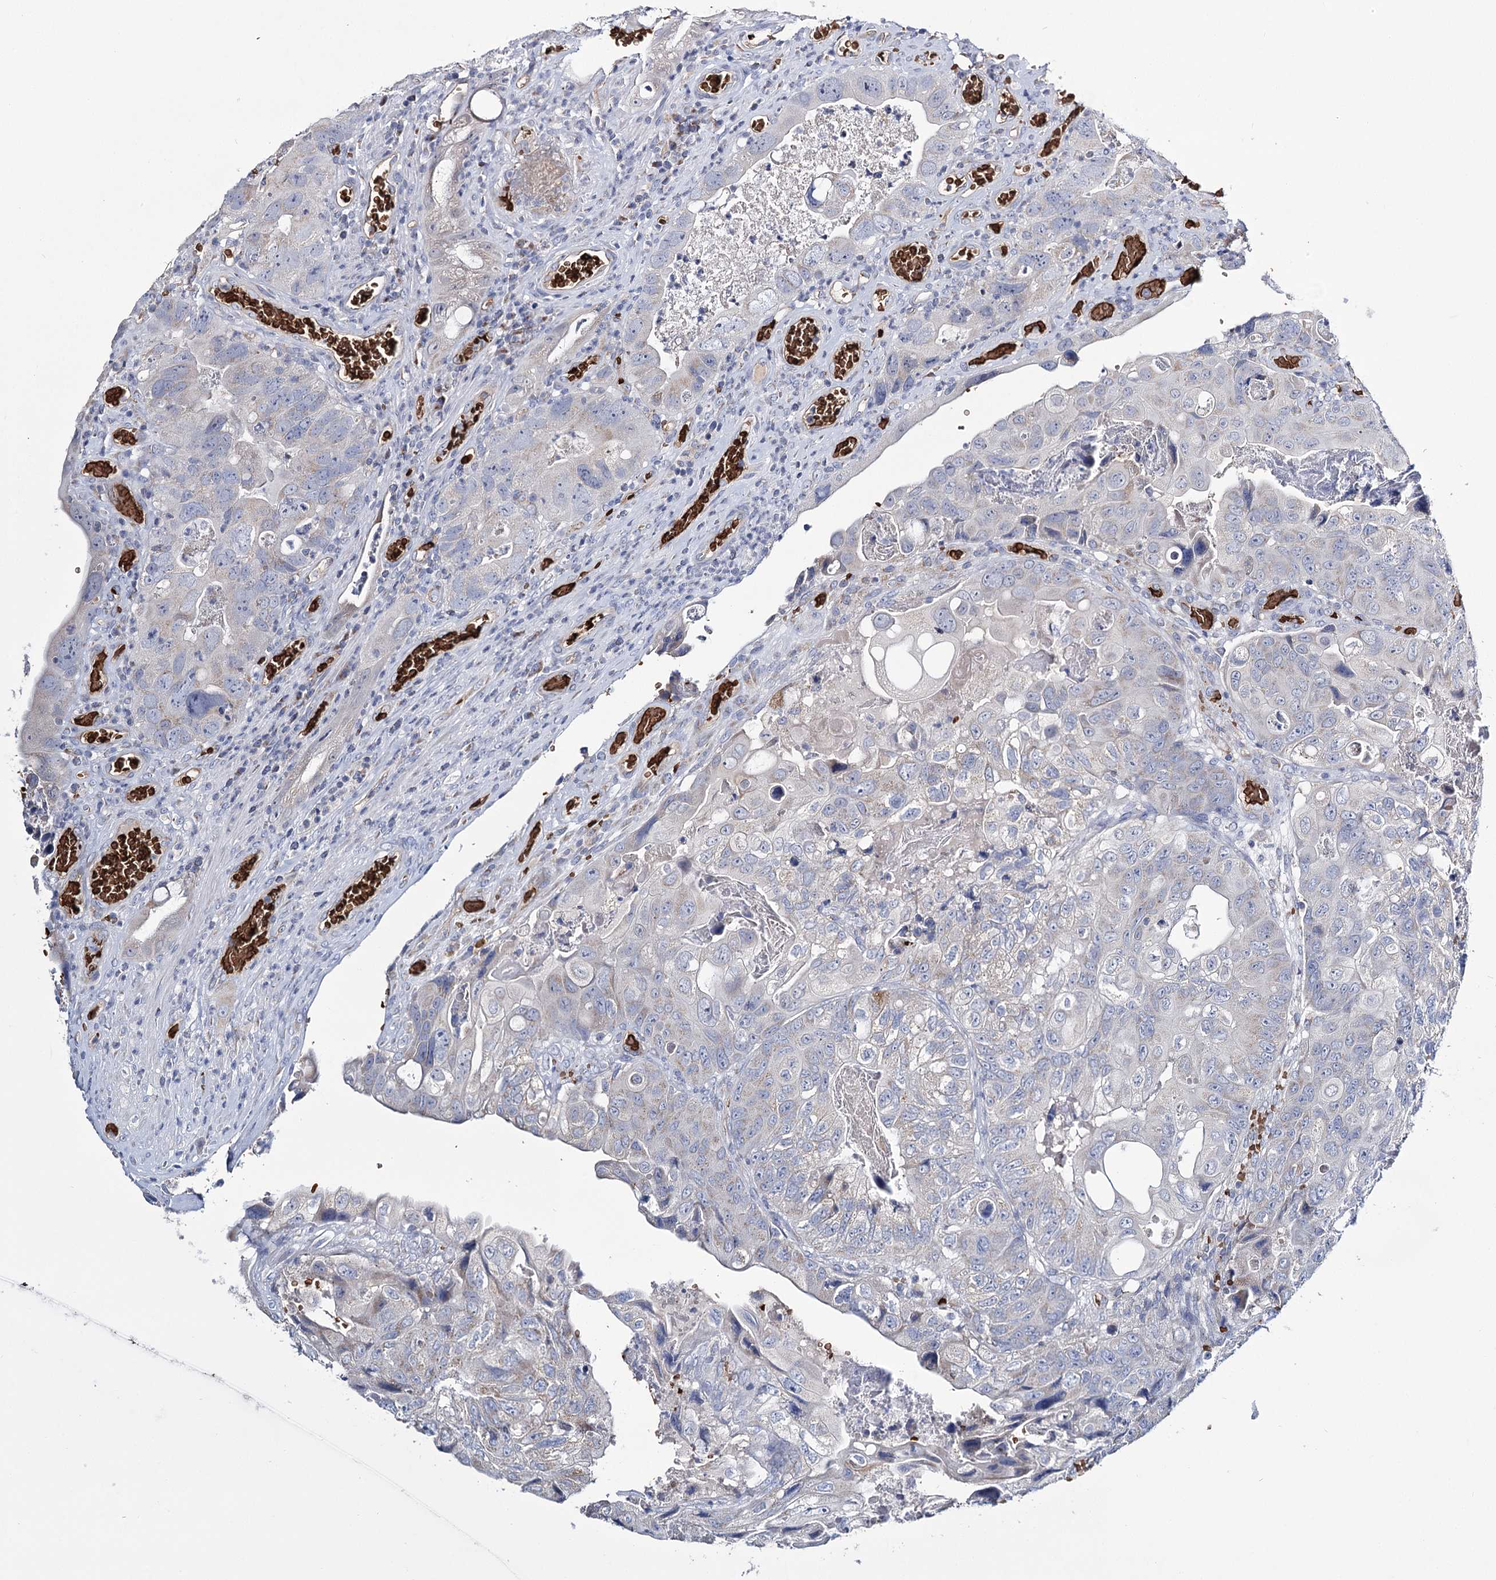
{"staining": {"intensity": "negative", "quantity": "none", "location": "none"}, "tissue": "colorectal cancer", "cell_type": "Tumor cells", "image_type": "cancer", "snomed": [{"axis": "morphology", "description": "Adenocarcinoma, NOS"}, {"axis": "topography", "description": "Rectum"}], "caption": "Histopathology image shows no protein staining in tumor cells of adenocarcinoma (colorectal) tissue. (Immunohistochemistry, brightfield microscopy, high magnification).", "gene": "GBF1", "patient": {"sex": "male", "age": 63}}